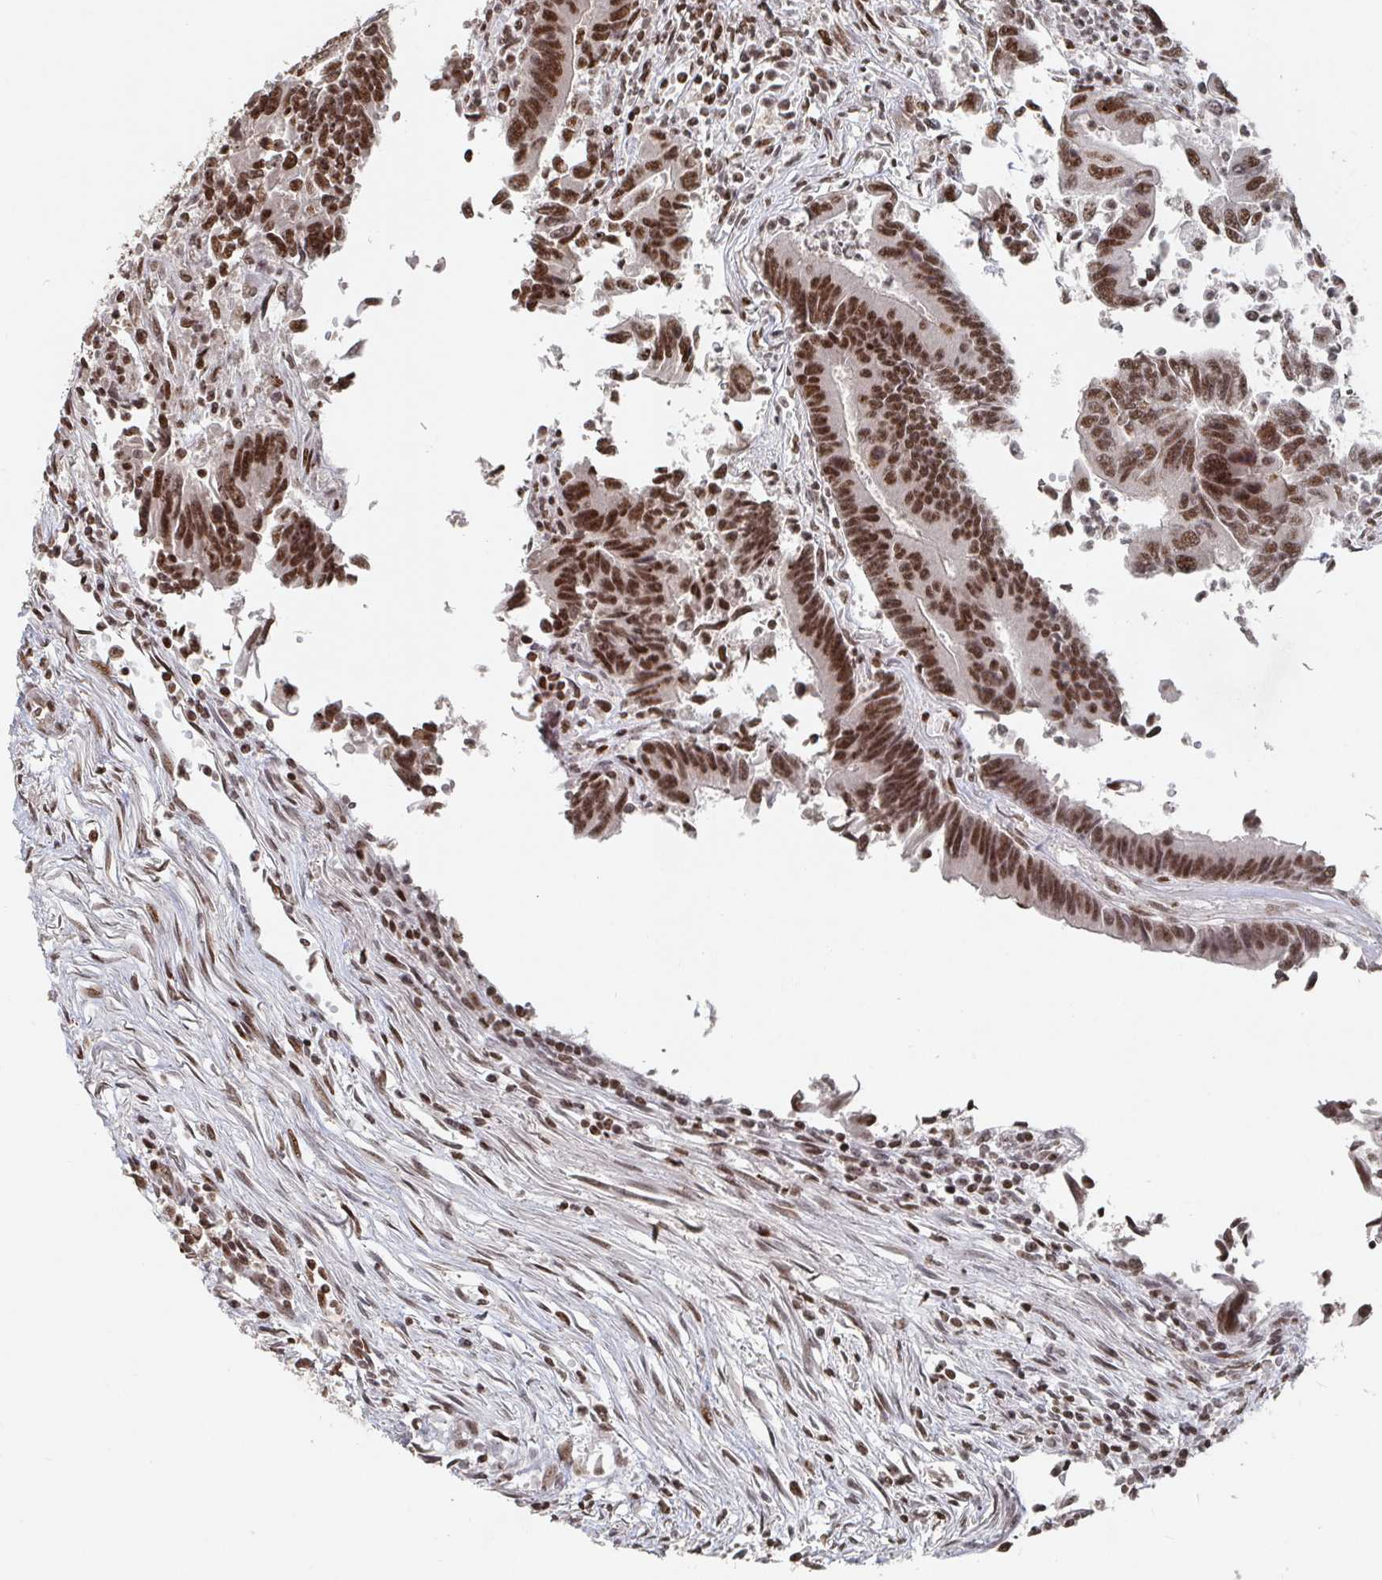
{"staining": {"intensity": "moderate", "quantity": ">75%", "location": "nuclear"}, "tissue": "colorectal cancer", "cell_type": "Tumor cells", "image_type": "cancer", "snomed": [{"axis": "morphology", "description": "Adenocarcinoma, NOS"}, {"axis": "topography", "description": "Colon"}], "caption": "A brown stain shows moderate nuclear staining of a protein in human colorectal adenocarcinoma tumor cells.", "gene": "ZDHHC12", "patient": {"sex": "female", "age": 67}}